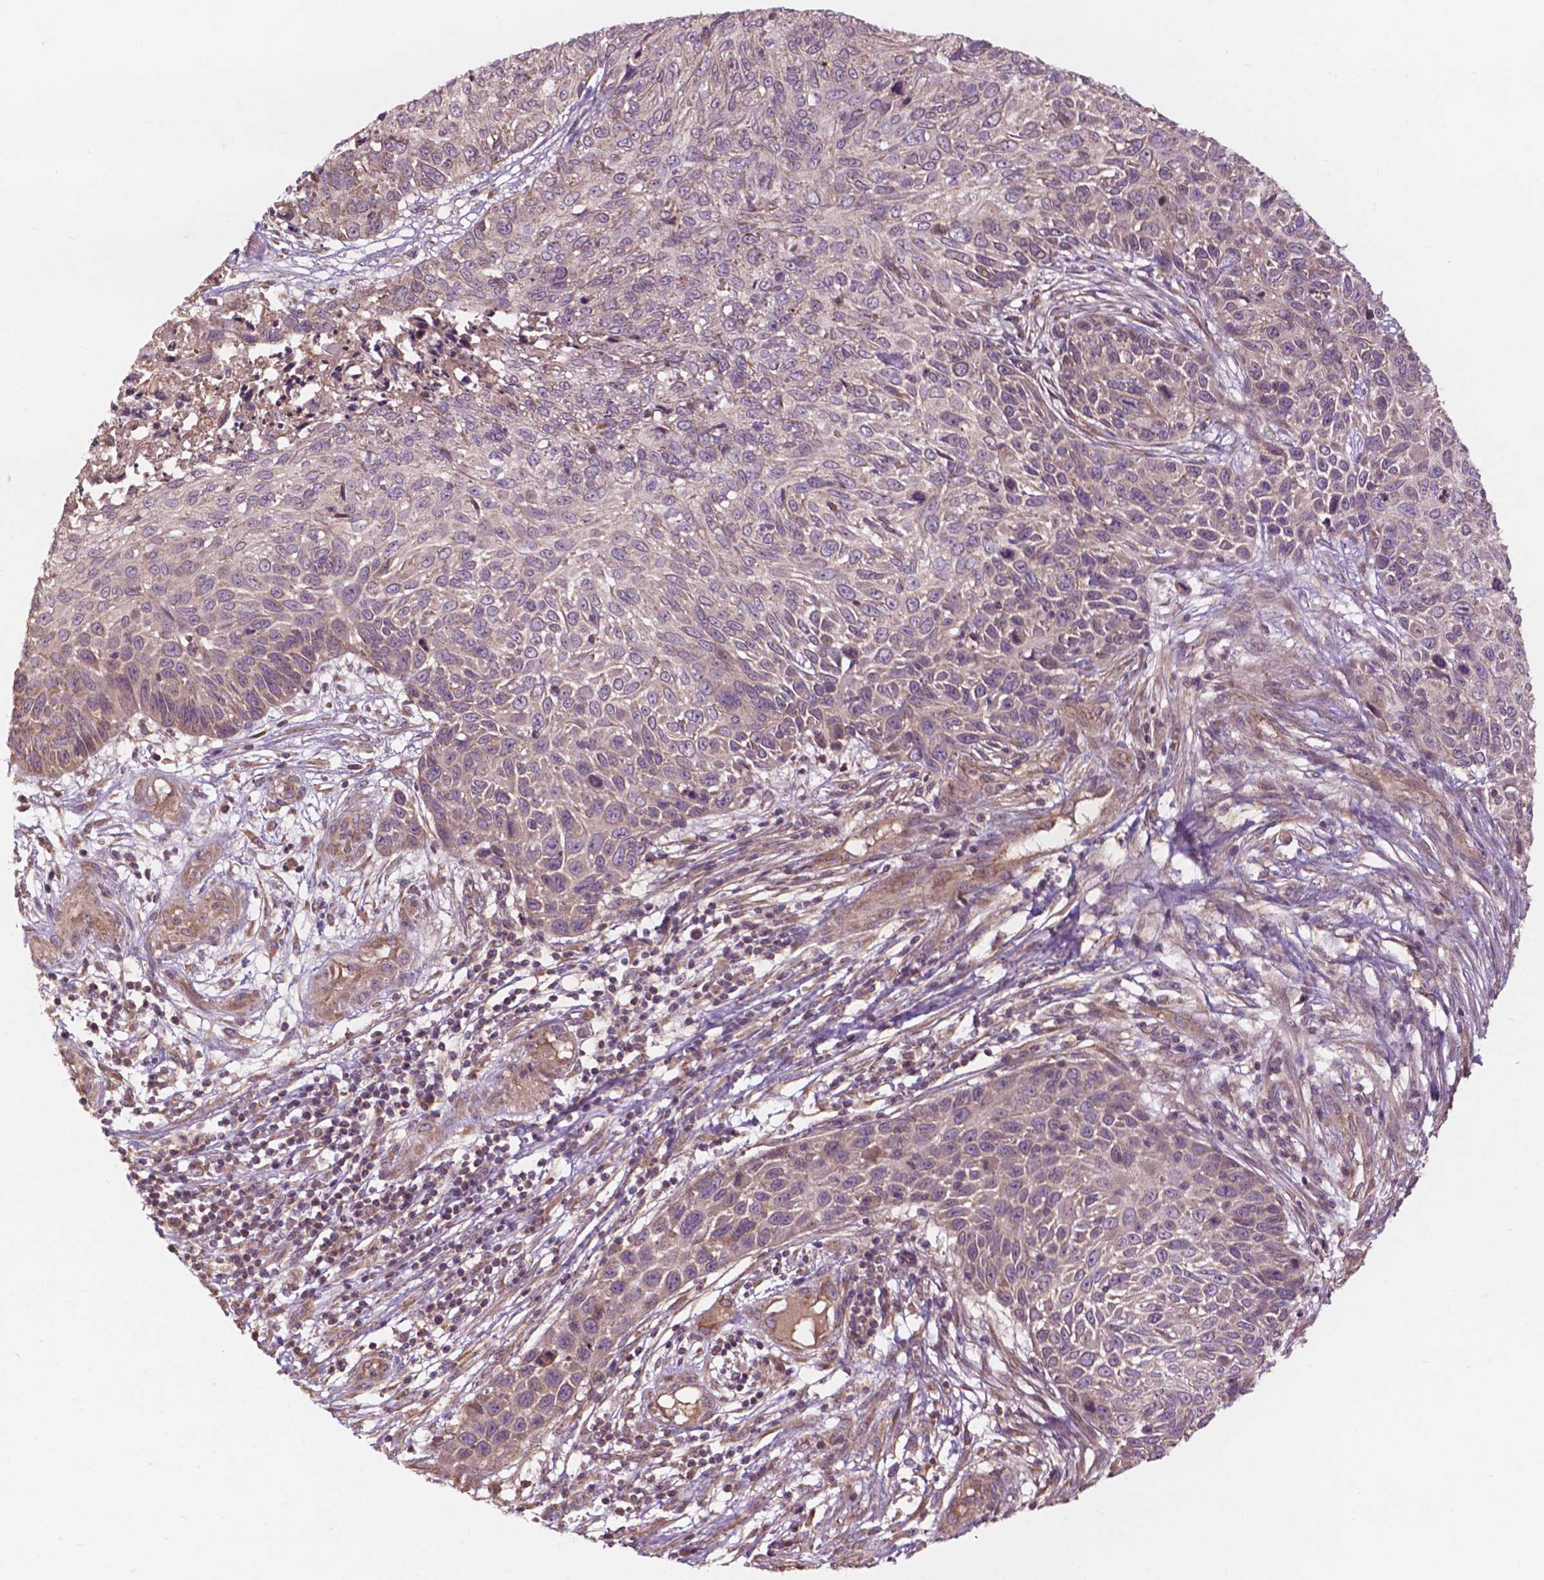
{"staining": {"intensity": "weak", "quantity": "<25%", "location": "cytoplasmic/membranous"}, "tissue": "skin cancer", "cell_type": "Tumor cells", "image_type": "cancer", "snomed": [{"axis": "morphology", "description": "Squamous cell carcinoma, NOS"}, {"axis": "topography", "description": "Skin"}], "caption": "A high-resolution micrograph shows IHC staining of skin cancer, which demonstrates no significant positivity in tumor cells.", "gene": "CDC42BPA", "patient": {"sex": "male", "age": 92}}